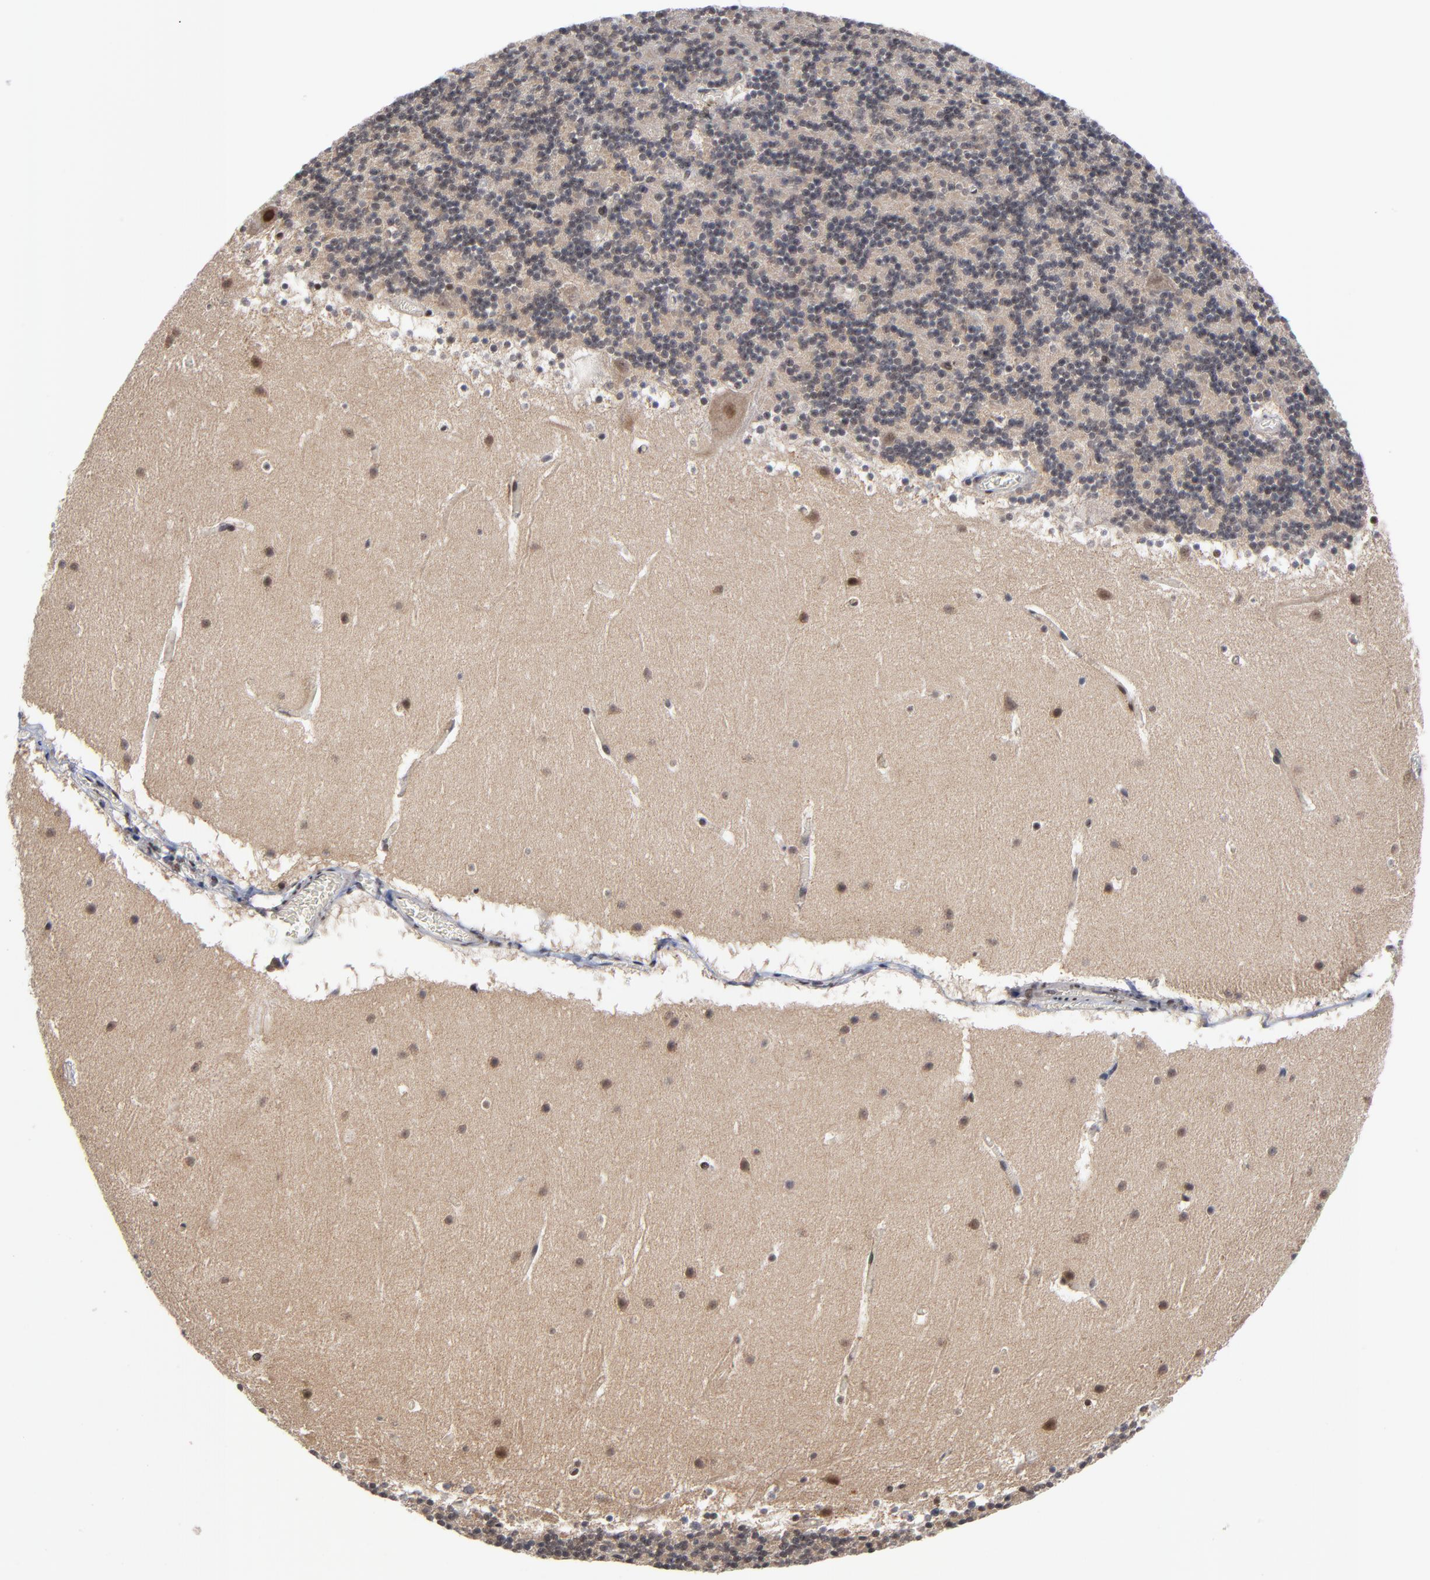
{"staining": {"intensity": "weak", "quantity": ">75%", "location": "cytoplasmic/membranous"}, "tissue": "cerebellum", "cell_type": "Cells in granular layer", "image_type": "normal", "snomed": [{"axis": "morphology", "description": "Normal tissue, NOS"}, {"axis": "topography", "description": "Cerebellum"}], "caption": "Immunohistochemical staining of unremarkable human cerebellum demonstrates low levels of weak cytoplasmic/membranous positivity in about >75% of cells in granular layer.", "gene": "ZNF419", "patient": {"sex": "male", "age": 45}}